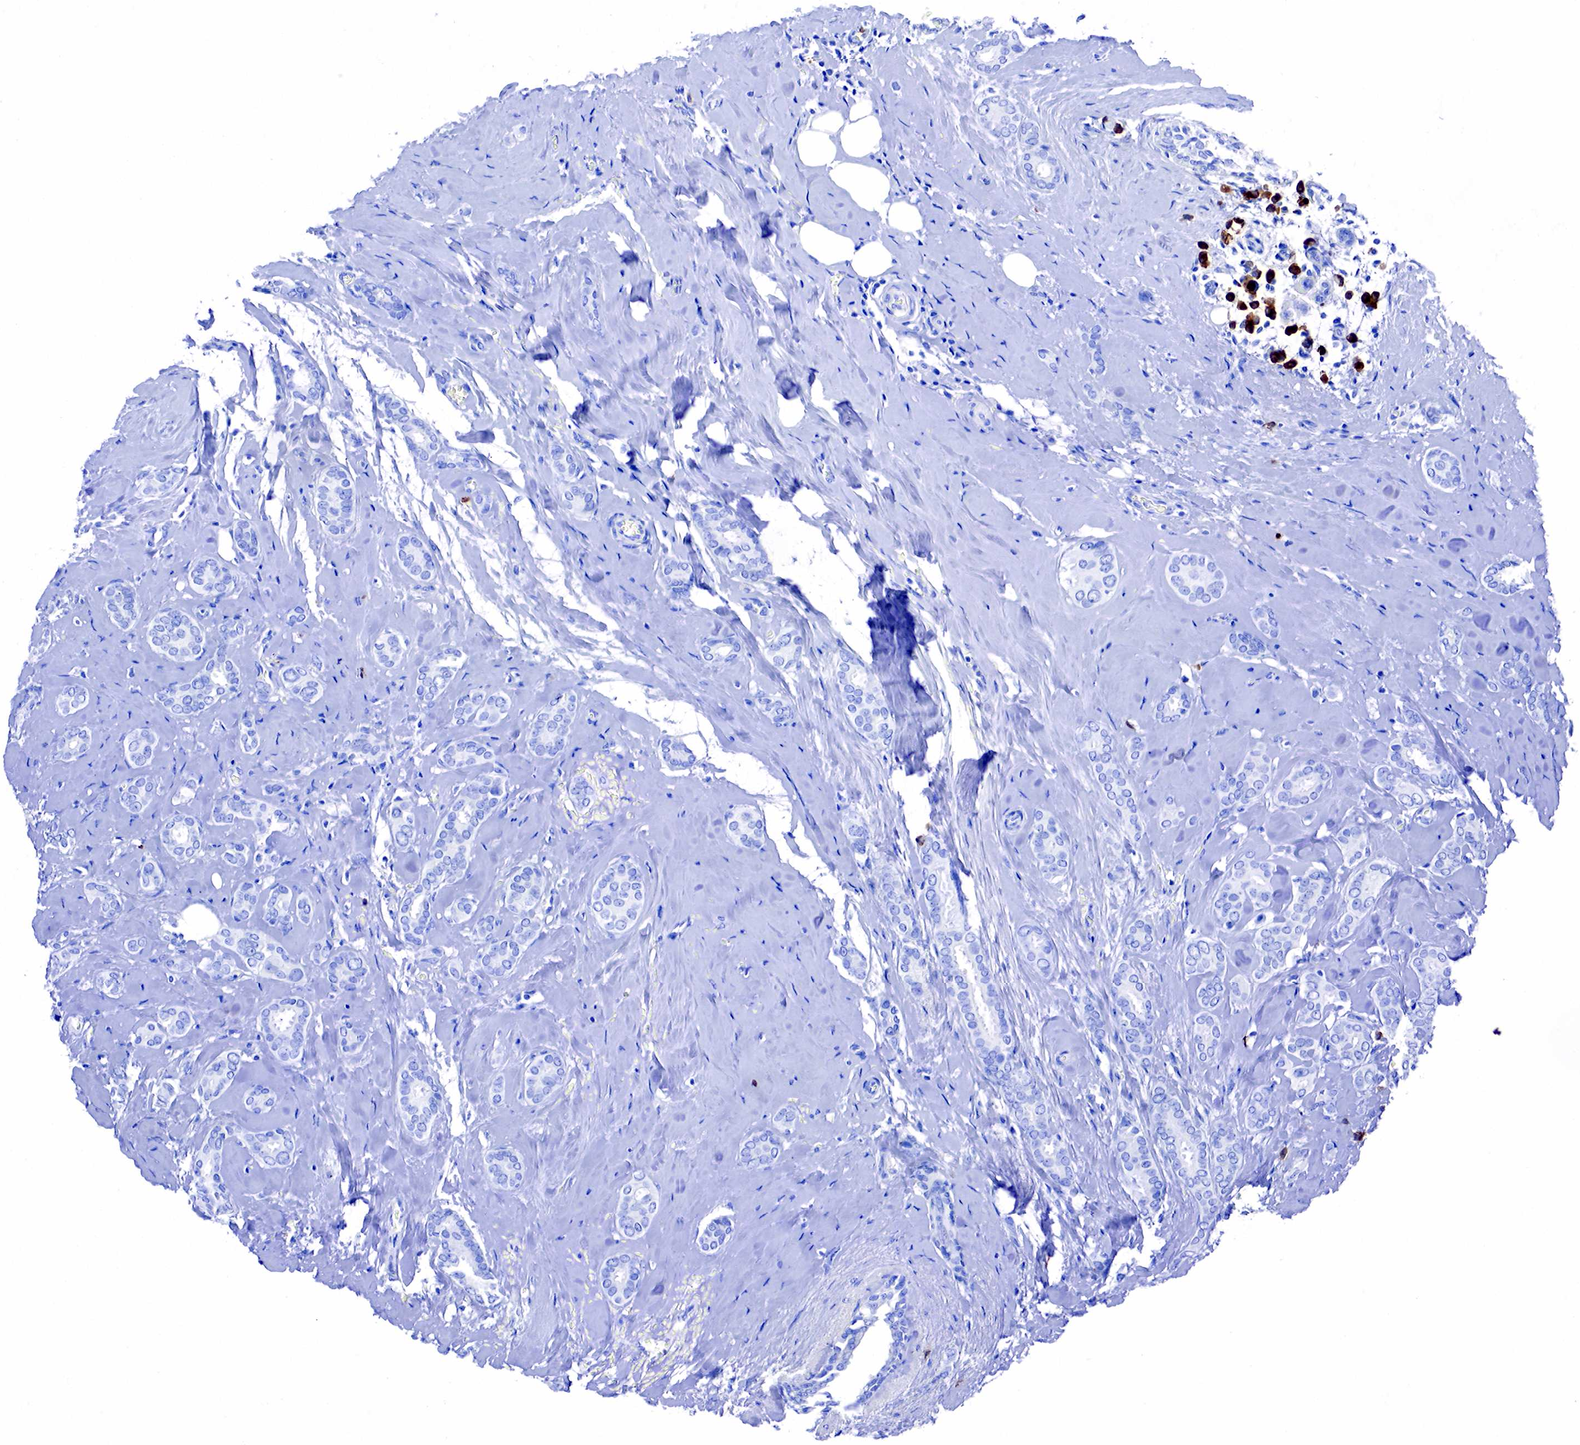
{"staining": {"intensity": "negative", "quantity": "none", "location": "none"}, "tissue": "breast cancer", "cell_type": "Tumor cells", "image_type": "cancer", "snomed": [{"axis": "morphology", "description": "Duct carcinoma"}, {"axis": "topography", "description": "Breast"}], "caption": "A high-resolution image shows immunohistochemistry staining of infiltrating ductal carcinoma (breast), which reveals no significant expression in tumor cells.", "gene": "CD79A", "patient": {"sex": "female", "age": 50}}